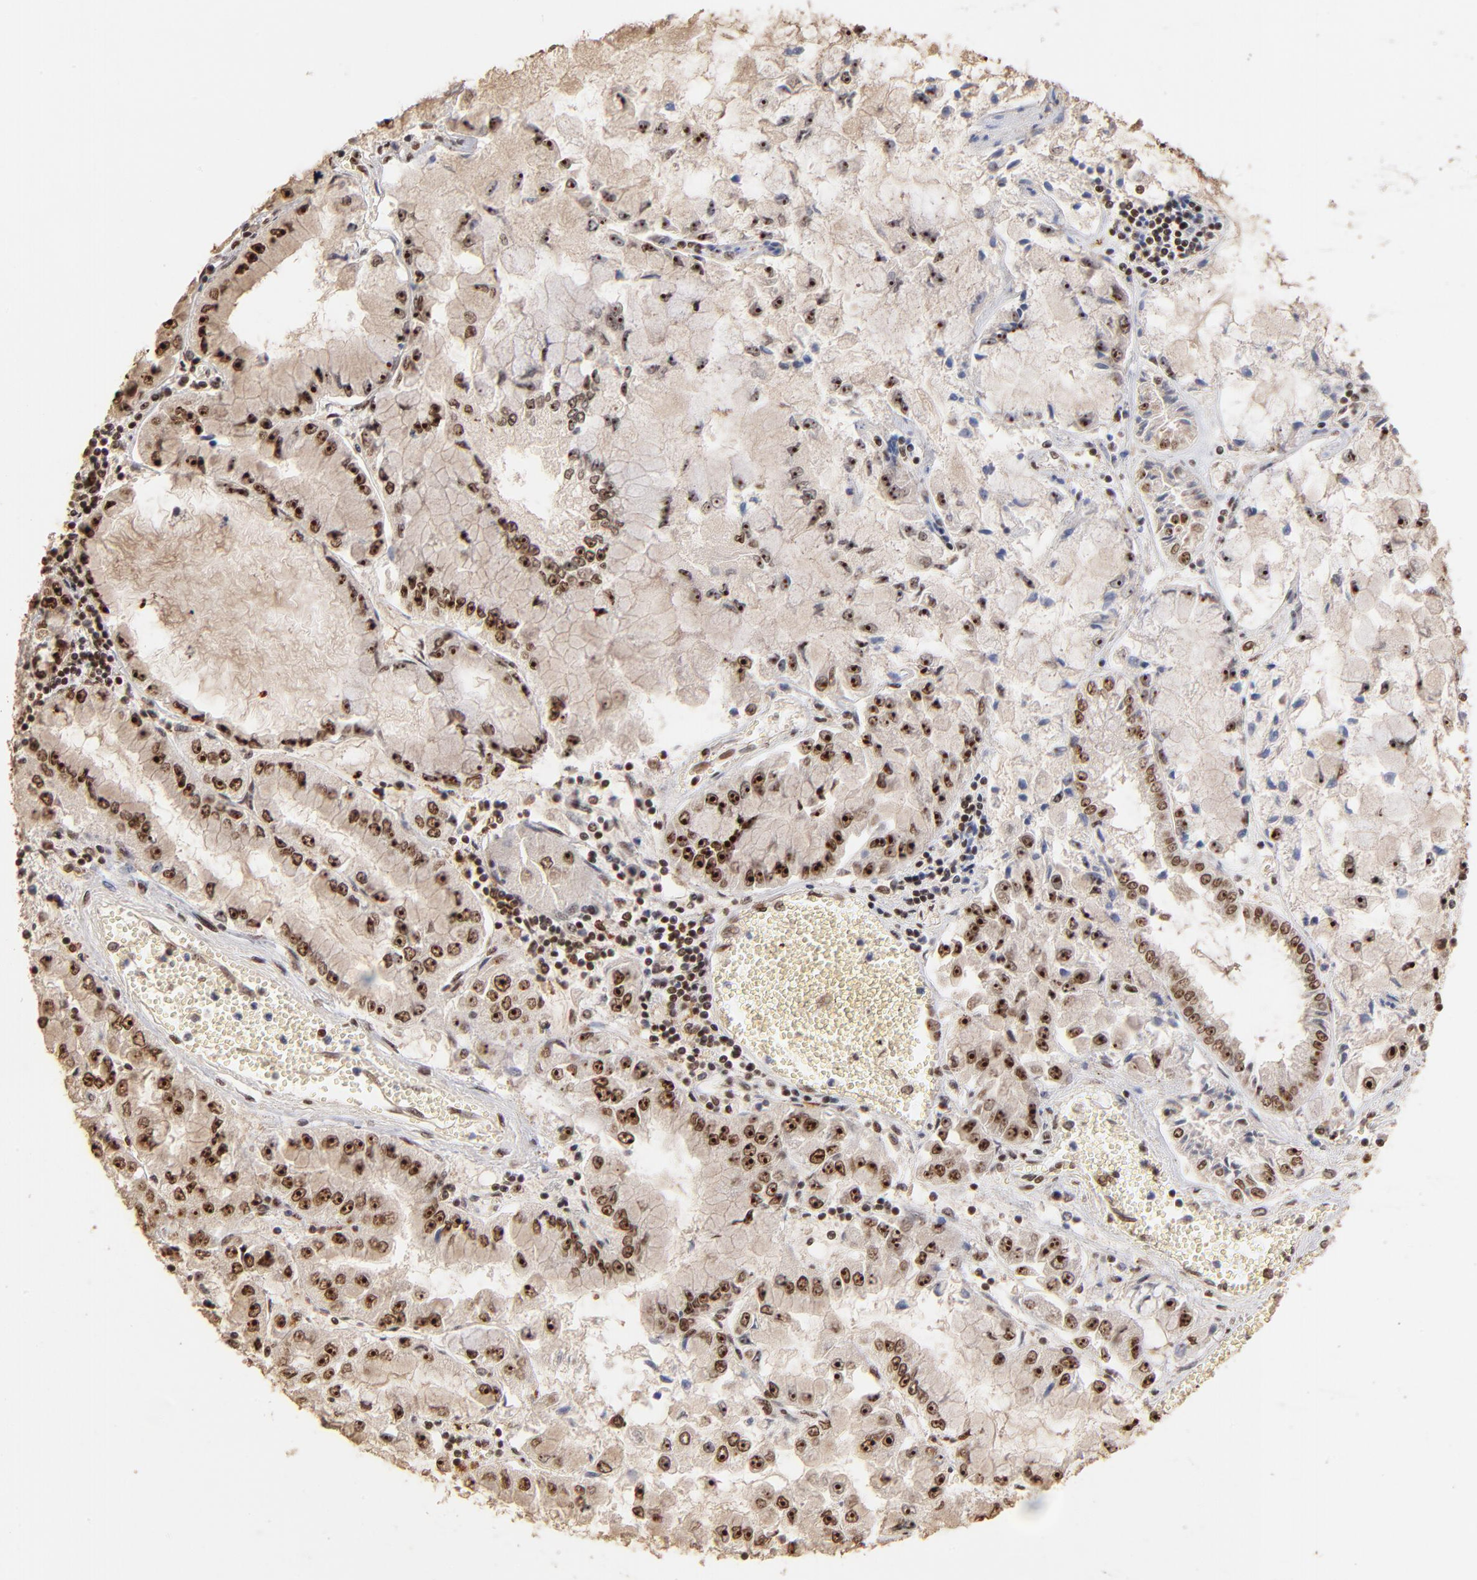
{"staining": {"intensity": "strong", "quantity": ">75%", "location": "nuclear"}, "tissue": "liver cancer", "cell_type": "Tumor cells", "image_type": "cancer", "snomed": [{"axis": "morphology", "description": "Cholangiocarcinoma"}, {"axis": "topography", "description": "Liver"}], "caption": "A high amount of strong nuclear expression is present in about >75% of tumor cells in liver cancer (cholangiocarcinoma) tissue. The staining was performed using DAB to visualize the protein expression in brown, while the nuclei were stained in blue with hematoxylin (Magnification: 20x).", "gene": "ZNF146", "patient": {"sex": "female", "age": 79}}